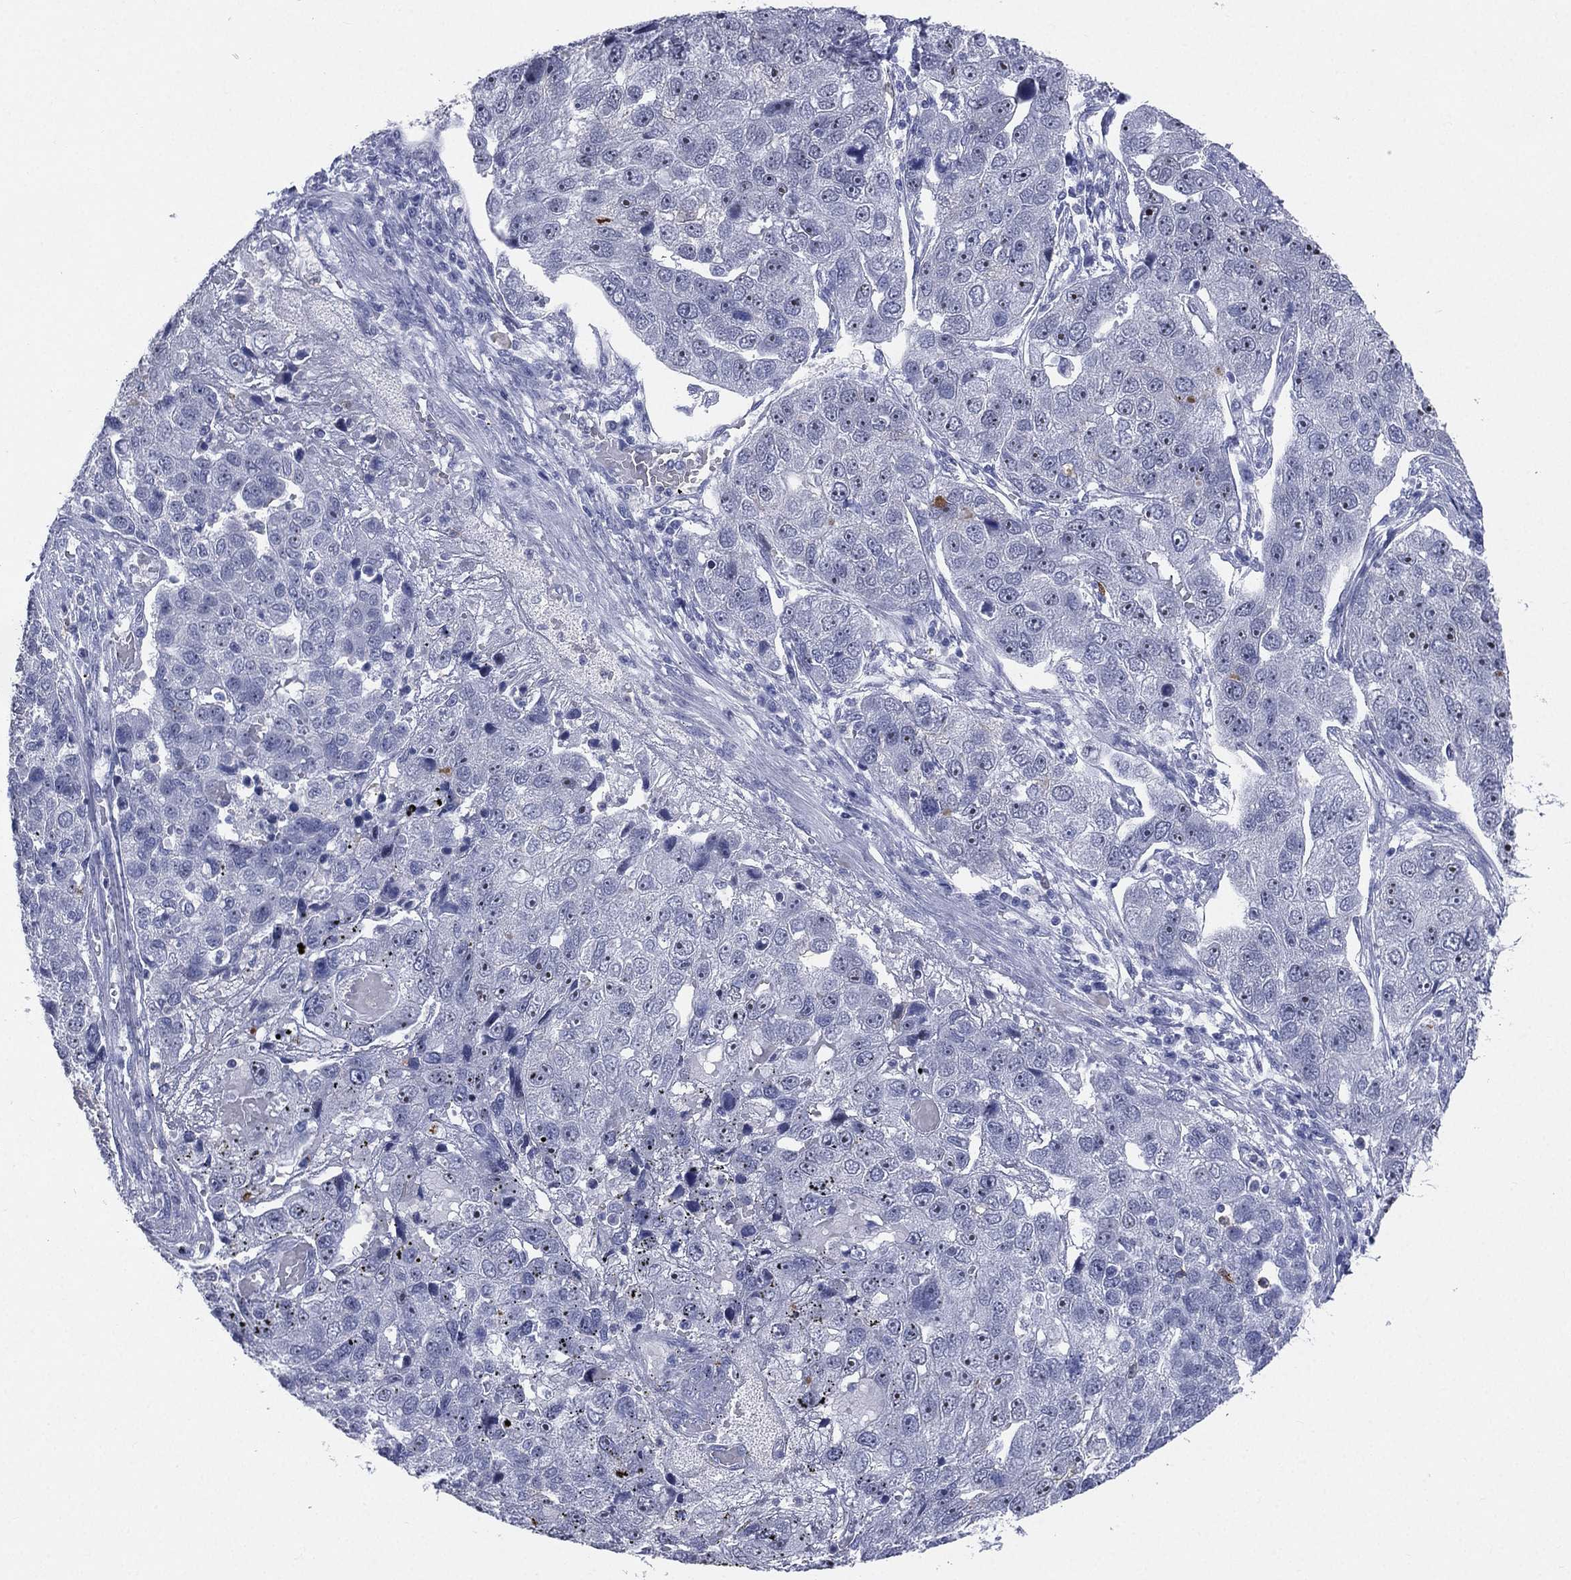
{"staining": {"intensity": "negative", "quantity": "none", "location": "none"}, "tissue": "pancreatic cancer", "cell_type": "Tumor cells", "image_type": "cancer", "snomed": [{"axis": "morphology", "description": "Adenocarcinoma, NOS"}, {"axis": "topography", "description": "Pancreas"}], "caption": "Immunohistochemical staining of human pancreatic cancer (adenocarcinoma) demonstrates no significant expression in tumor cells.", "gene": "CD22", "patient": {"sex": "female", "age": 61}}